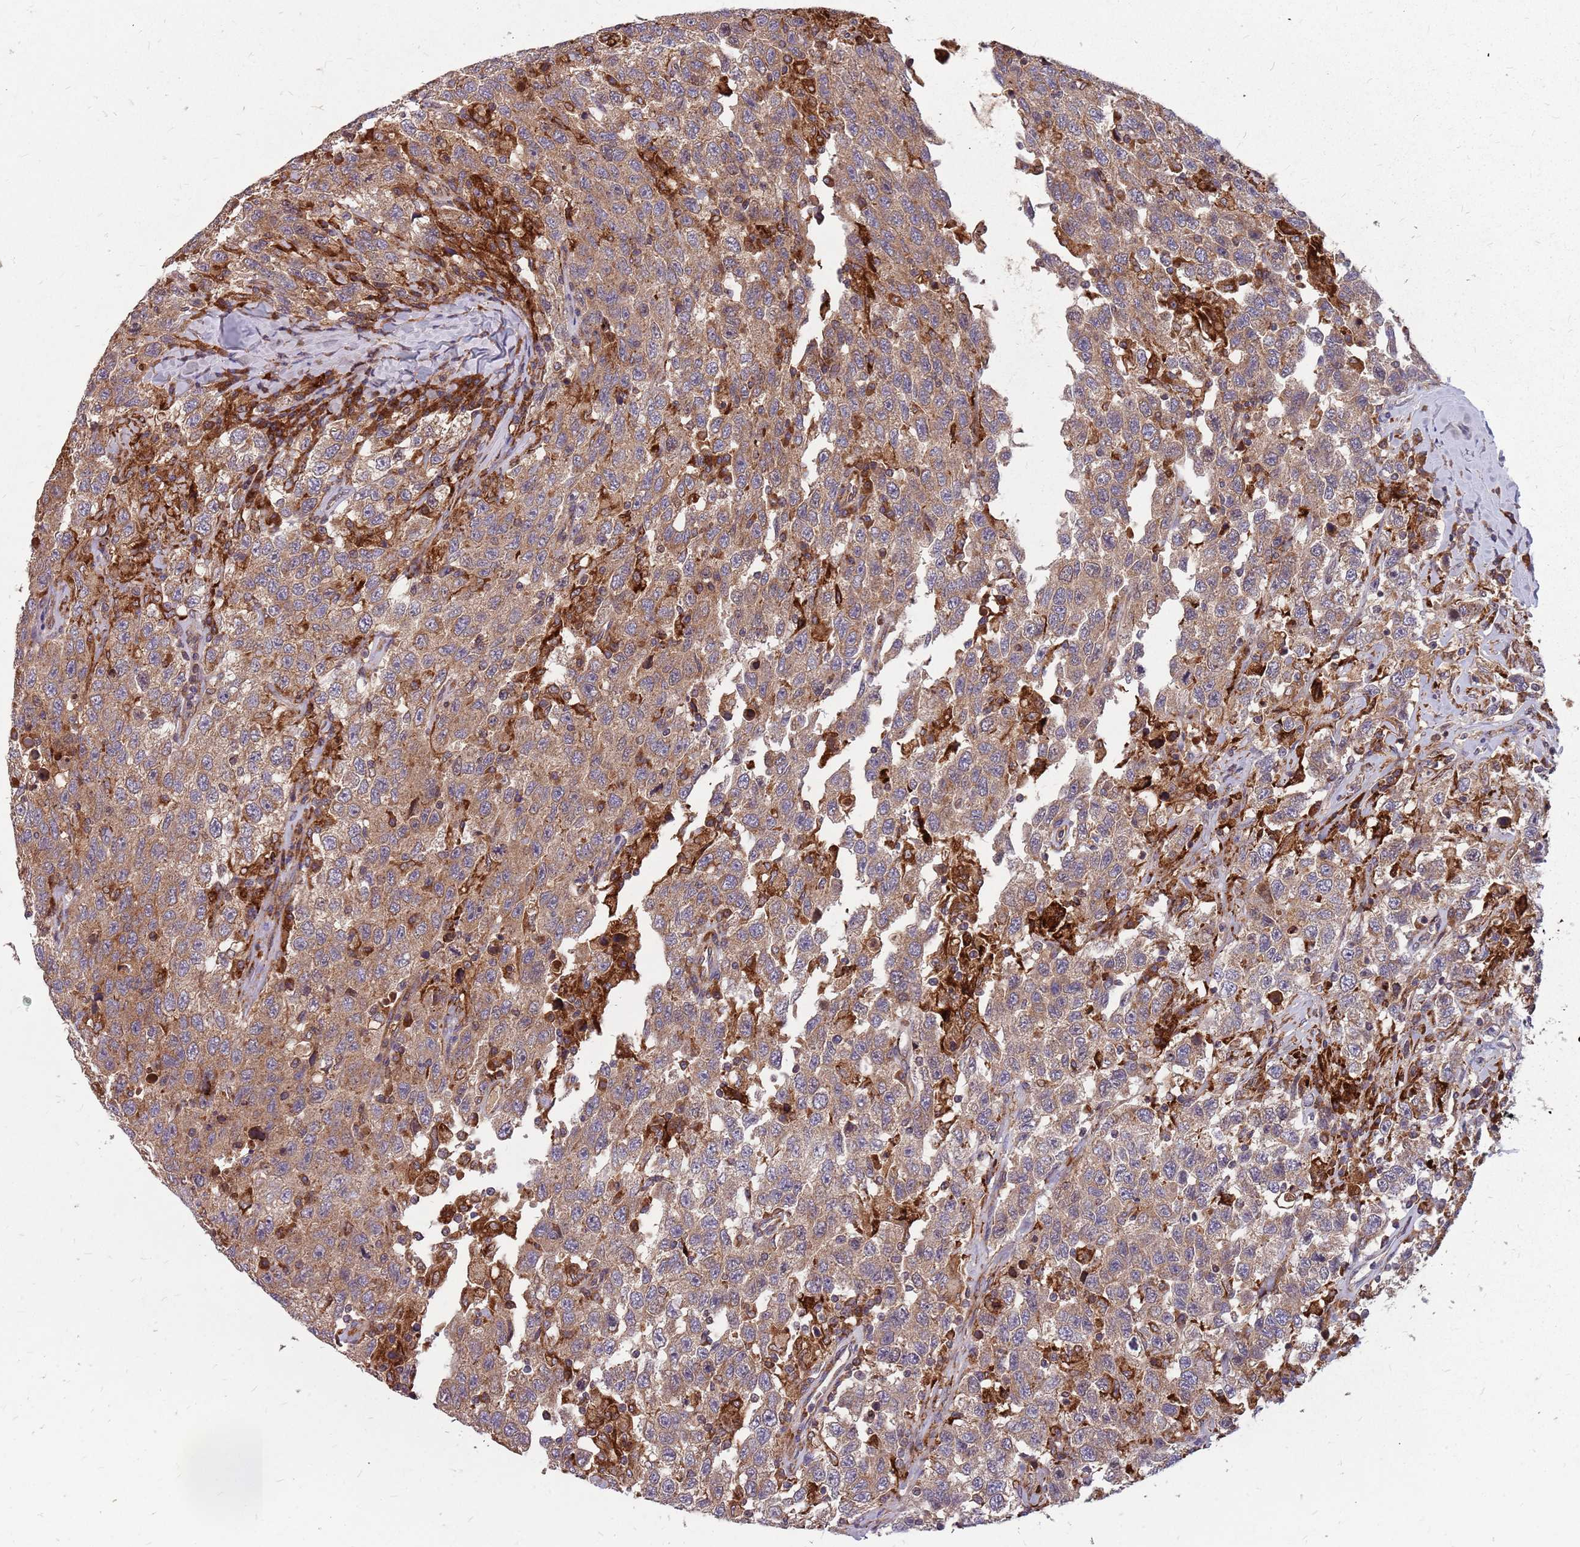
{"staining": {"intensity": "moderate", "quantity": ">75%", "location": "cytoplasmic/membranous"}, "tissue": "testis cancer", "cell_type": "Tumor cells", "image_type": "cancer", "snomed": [{"axis": "morphology", "description": "Seminoma, NOS"}, {"axis": "topography", "description": "Testis"}], "caption": "Immunohistochemical staining of testis cancer exhibits medium levels of moderate cytoplasmic/membranous positivity in approximately >75% of tumor cells.", "gene": "NME4", "patient": {"sex": "male", "age": 65}}